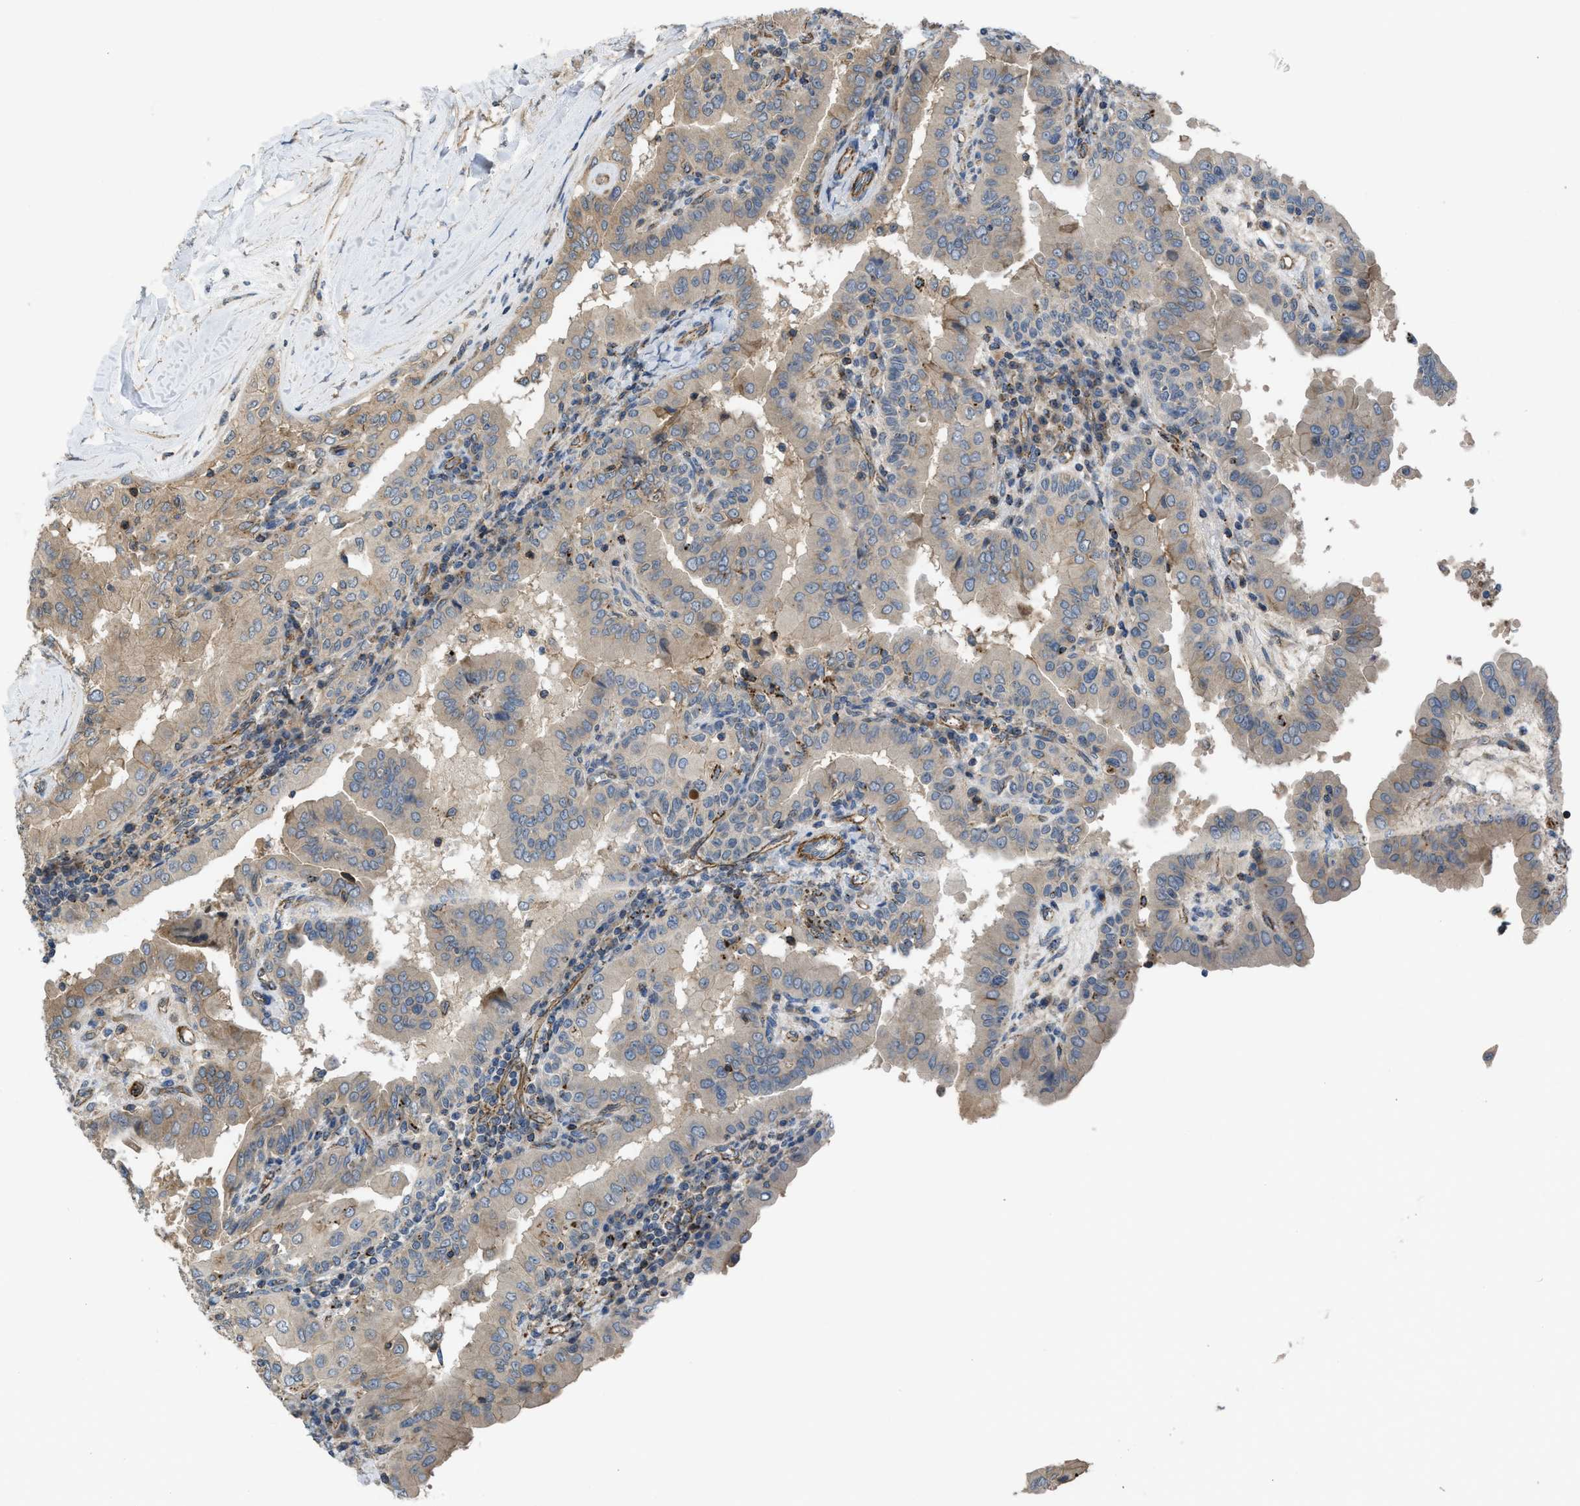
{"staining": {"intensity": "weak", "quantity": ">75%", "location": "cytoplasmic/membranous"}, "tissue": "thyroid cancer", "cell_type": "Tumor cells", "image_type": "cancer", "snomed": [{"axis": "morphology", "description": "Papillary adenocarcinoma, NOS"}, {"axis": "topography", "description": "Thyroid gland"}], "caption": "IHC micrograph of neoplastic tissue: thyroid papillary adenocarcinoma stained using immunohistochemistry (IHC) displays low levels of weak protein expression localized specifically in the cytoplasmic/membranous of tumor cells, appearing as a cytoplasmic/membranous brown color.", "gene": "GPATCH2L", "patient": {"sex": "male", "age": 33}}